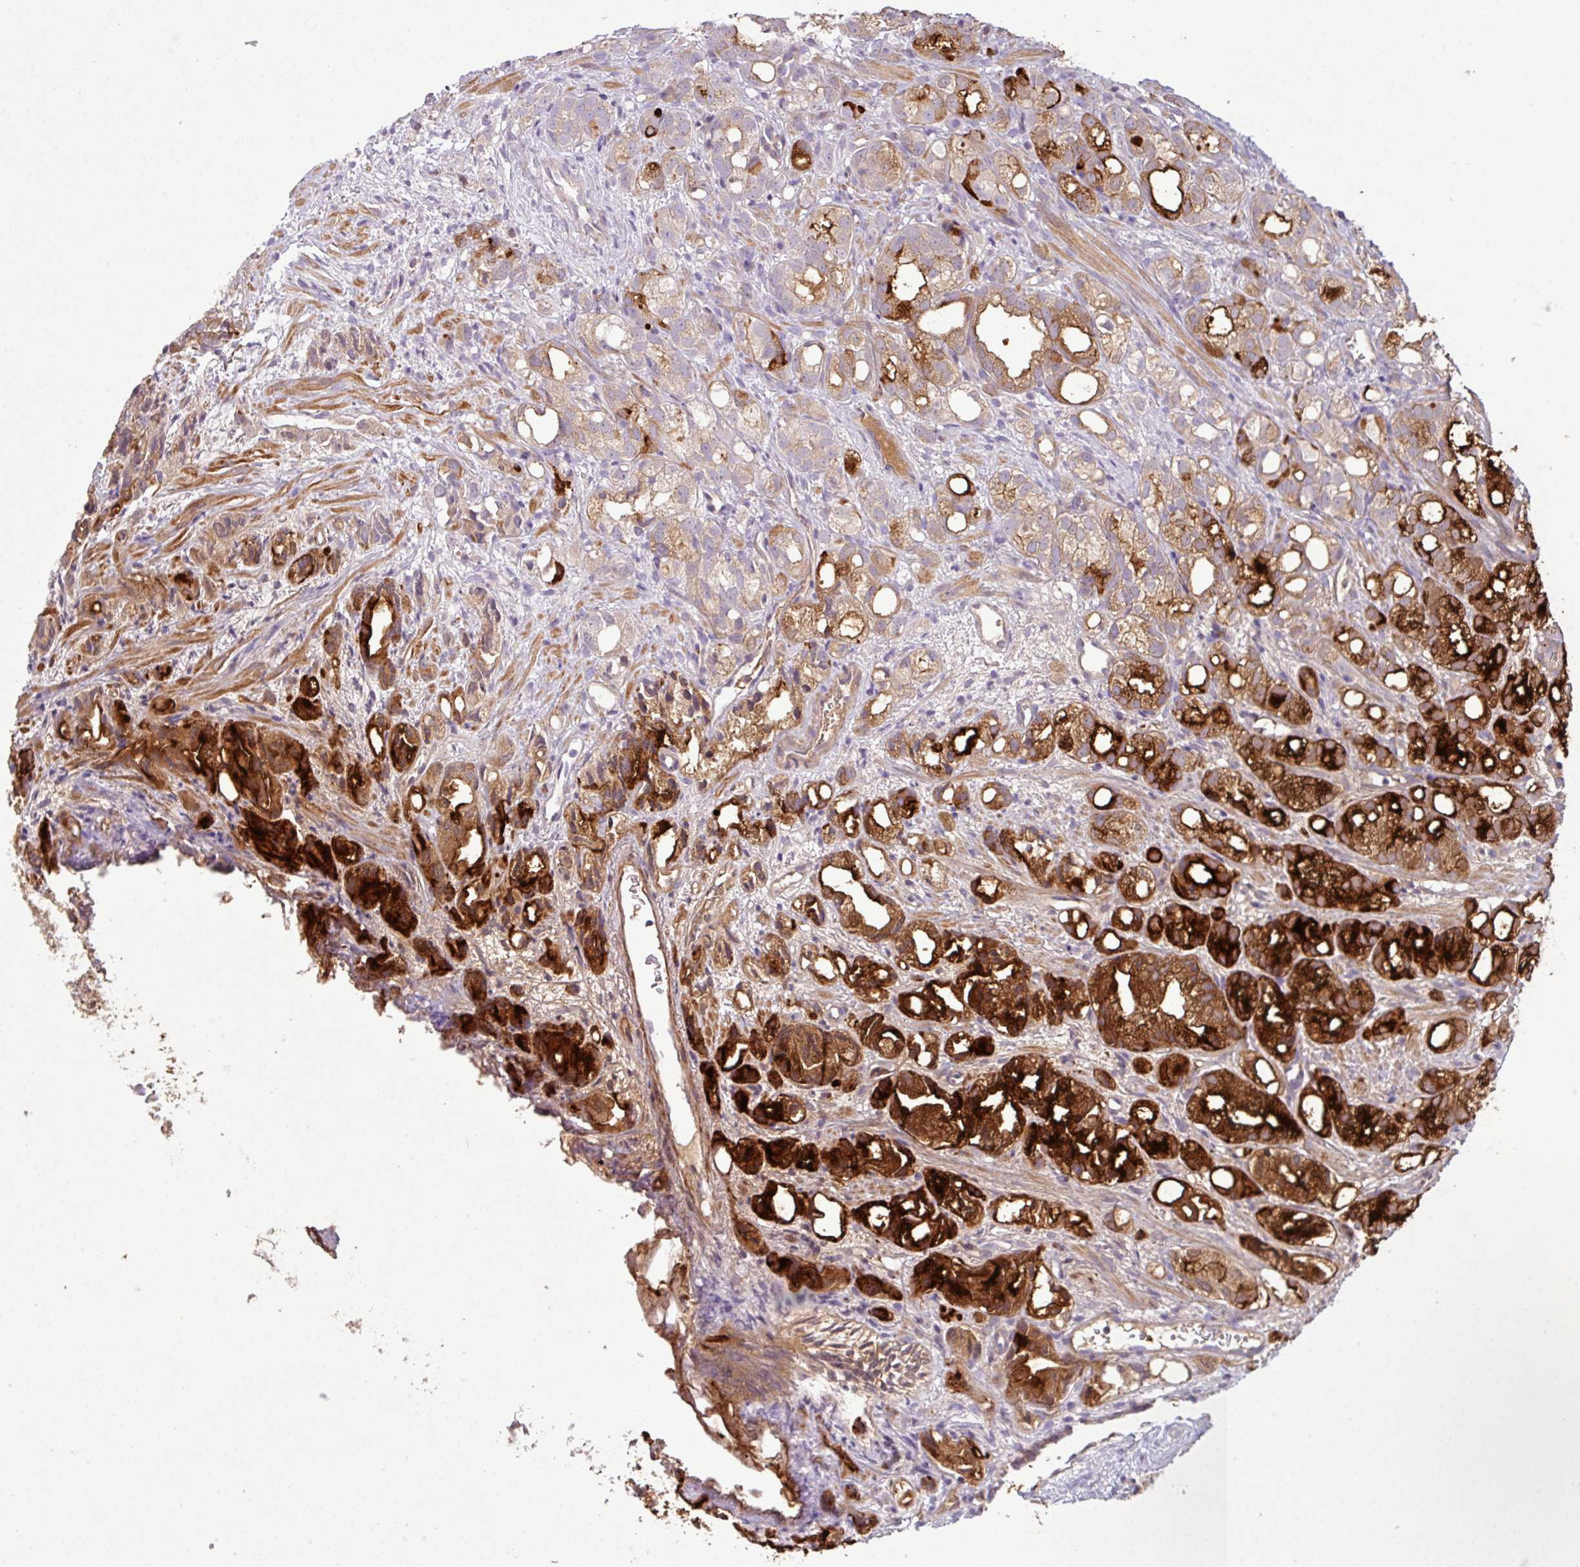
{"staining": {"intensity": "strong", "quantity": "25%-75%", "location": "cytoplasmic/membranous"}, "tissue": "prostate cancer", "cell_type": "Tumor cells", "image_type": "cancer", "snomed": [{"axis": "morphology", "description": "Adenocarcinoma, High grade"}, {"axis": "topography", "description": "Prostate"}], "caption": "Prostate cancer tissue shows strong cytoplasmic/membranous expression in about 25%-75% of tumor cells, visualized by immunohistochemistry.", "gene": "C4B", "patient": {"sex": "male", "age": 82}}